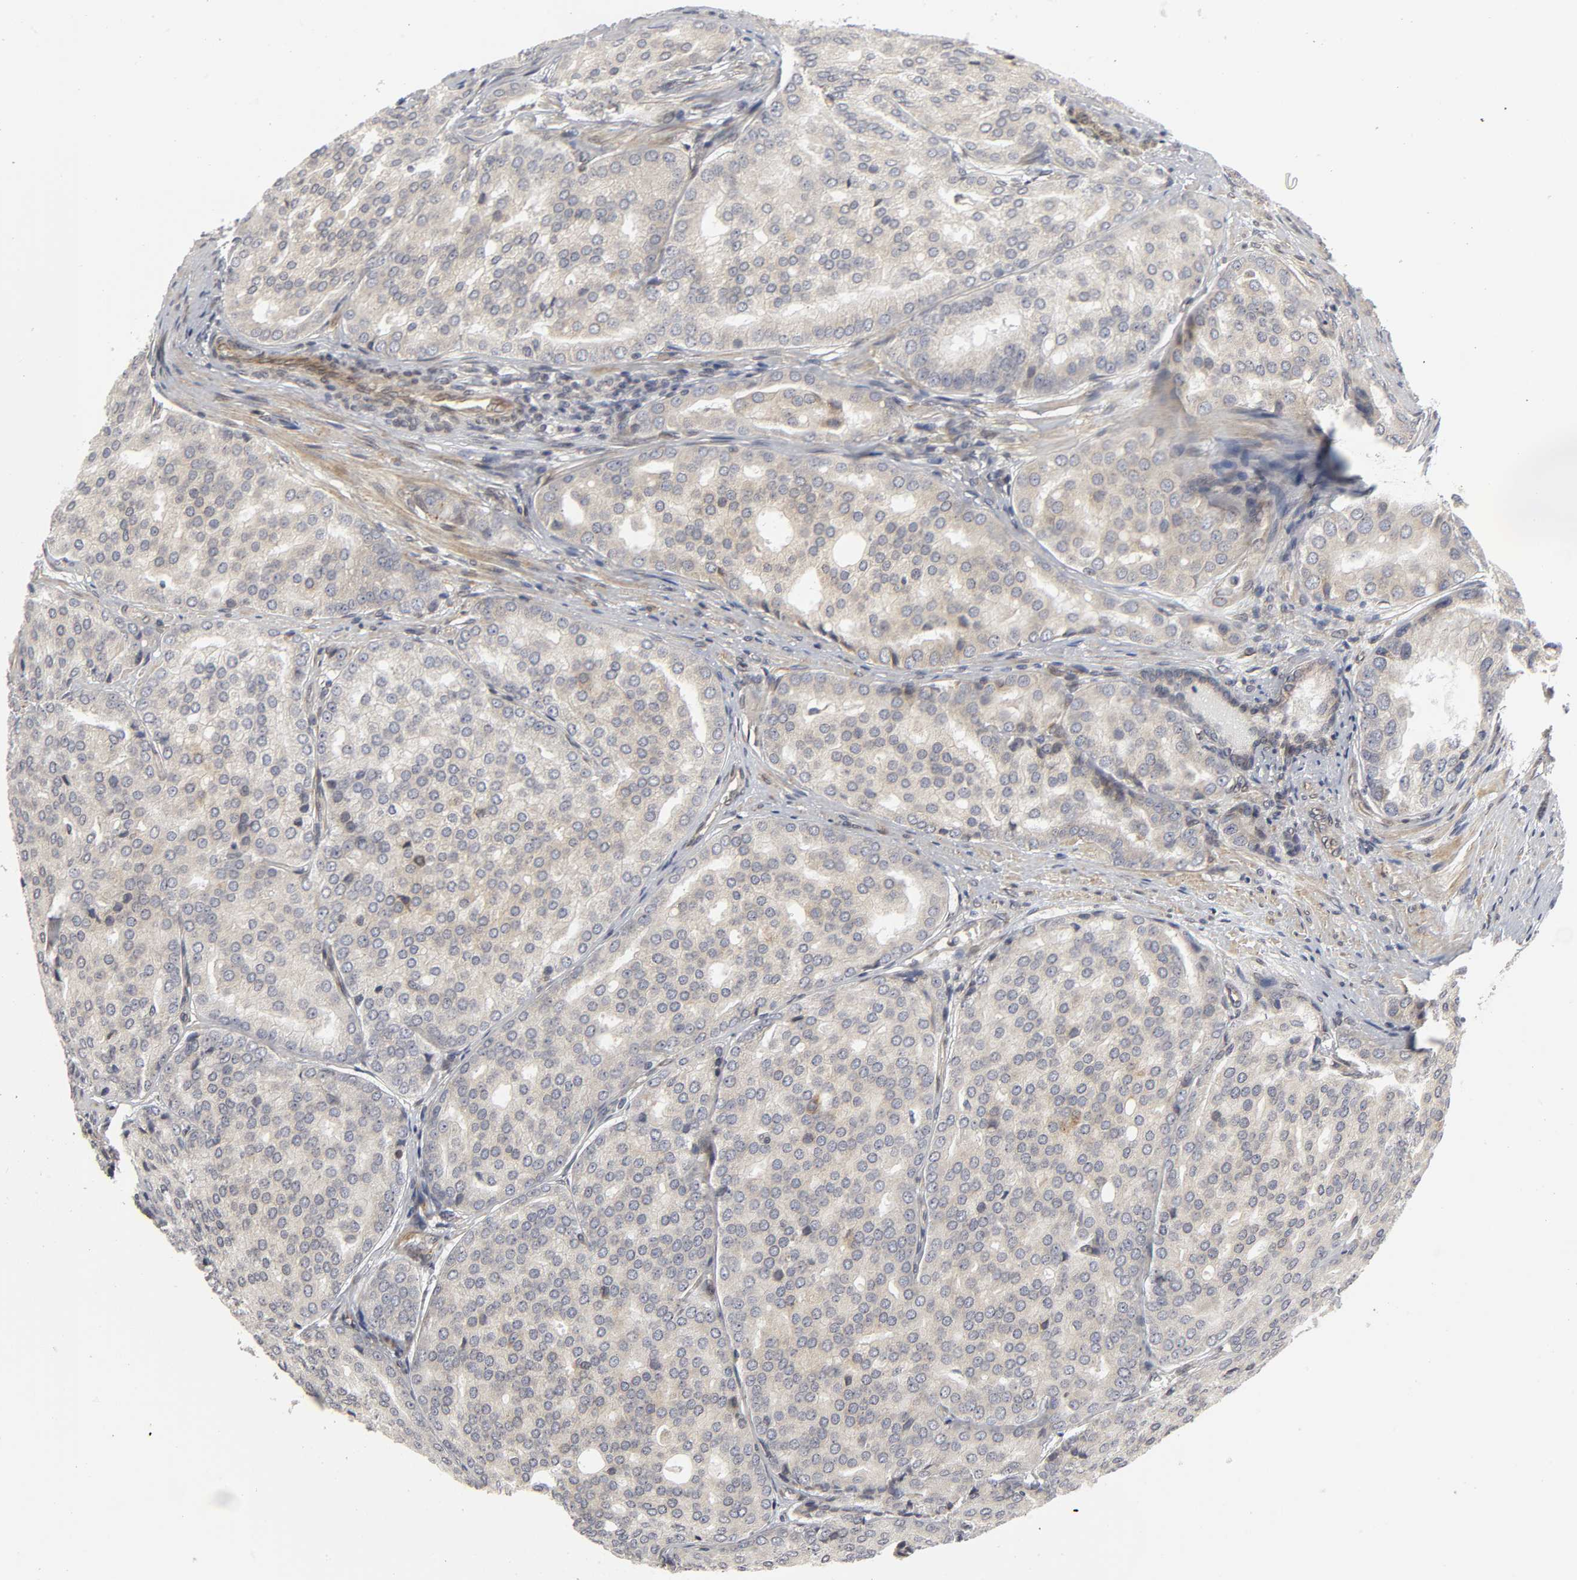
{"staining": {"intensity": "weak", "quantity": "25%-75%", "location": "cytoplasmic/membranous"}, "tissue": "prostate cancer", "cell_type": "Tumor cells", "image_type": "cancer", "snomed": [{"axis": "morphology", "description": "Adenocarcinoma, High grade"}, {"axis": "topography", "description": "Prostate"}], "caption": "Immunohistochemistry (DAB (3,3'-diaminobenzidine)) staining of human adenocarcinoma (high-grade) (prostate) displays weak cytoplasmic/membranous protein staining in approximately 25%-75% of tumor cells.", "gene": "ASB6", "patient": {"sex": "male", "age": 64}}